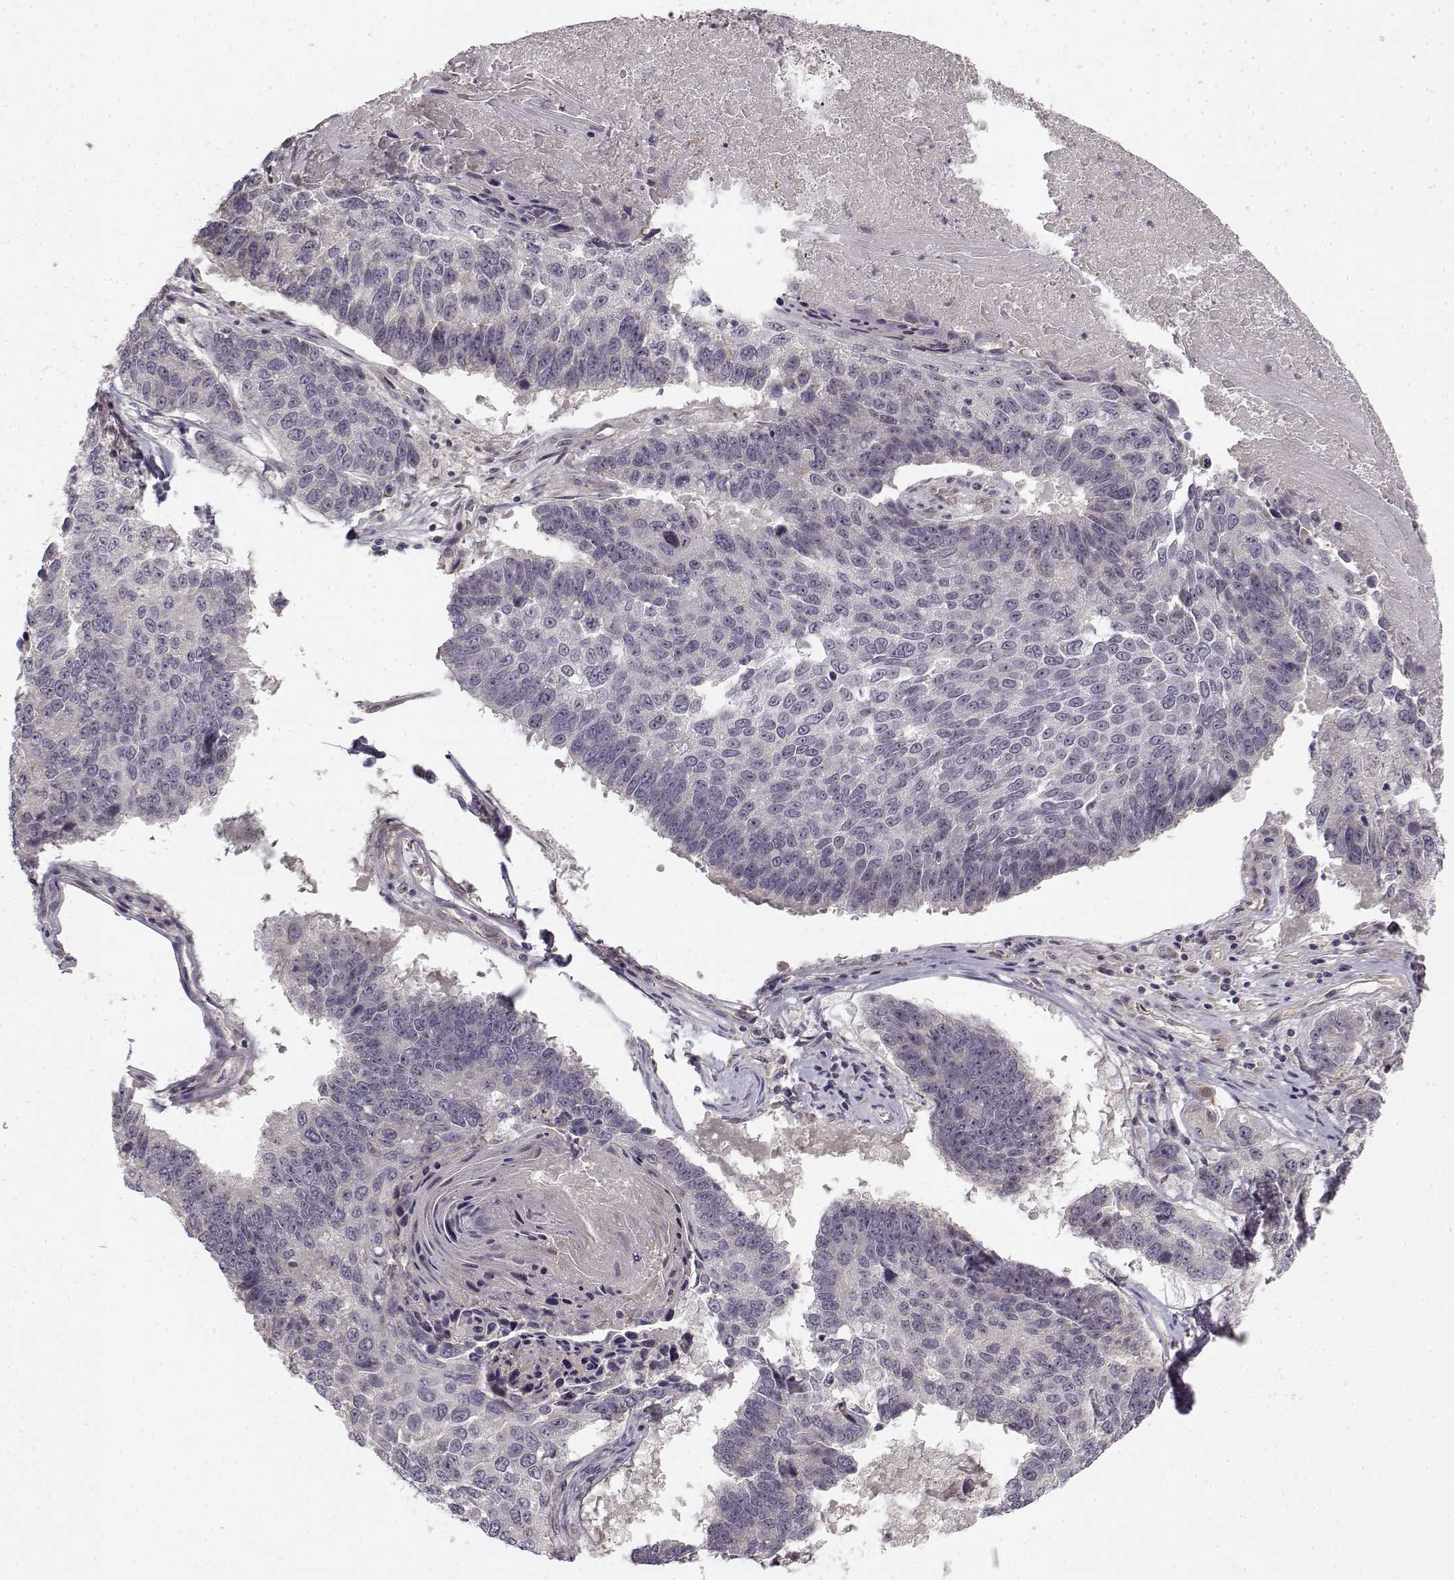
{"staining": {"intensity": "negative", "quantity": "none", "location": "none"}, "tissue": "lung cancer", "cell_type": "Tumor cells", "image_type": "cancer", "snomed": [{"axis": "morphology", "description": "Squamous cell carcinoma, NOS"}, {"axis": "topography", "description": "Lung"}], "caption": "Immunohistochemistry histopathology image of human lung cancer (squamous cell carcinoma) stained for a protein (brown), which demonstrates no expression in tumor cells.", "gene": "MED12L", "patient": {"sex": "male", "age": 73}}